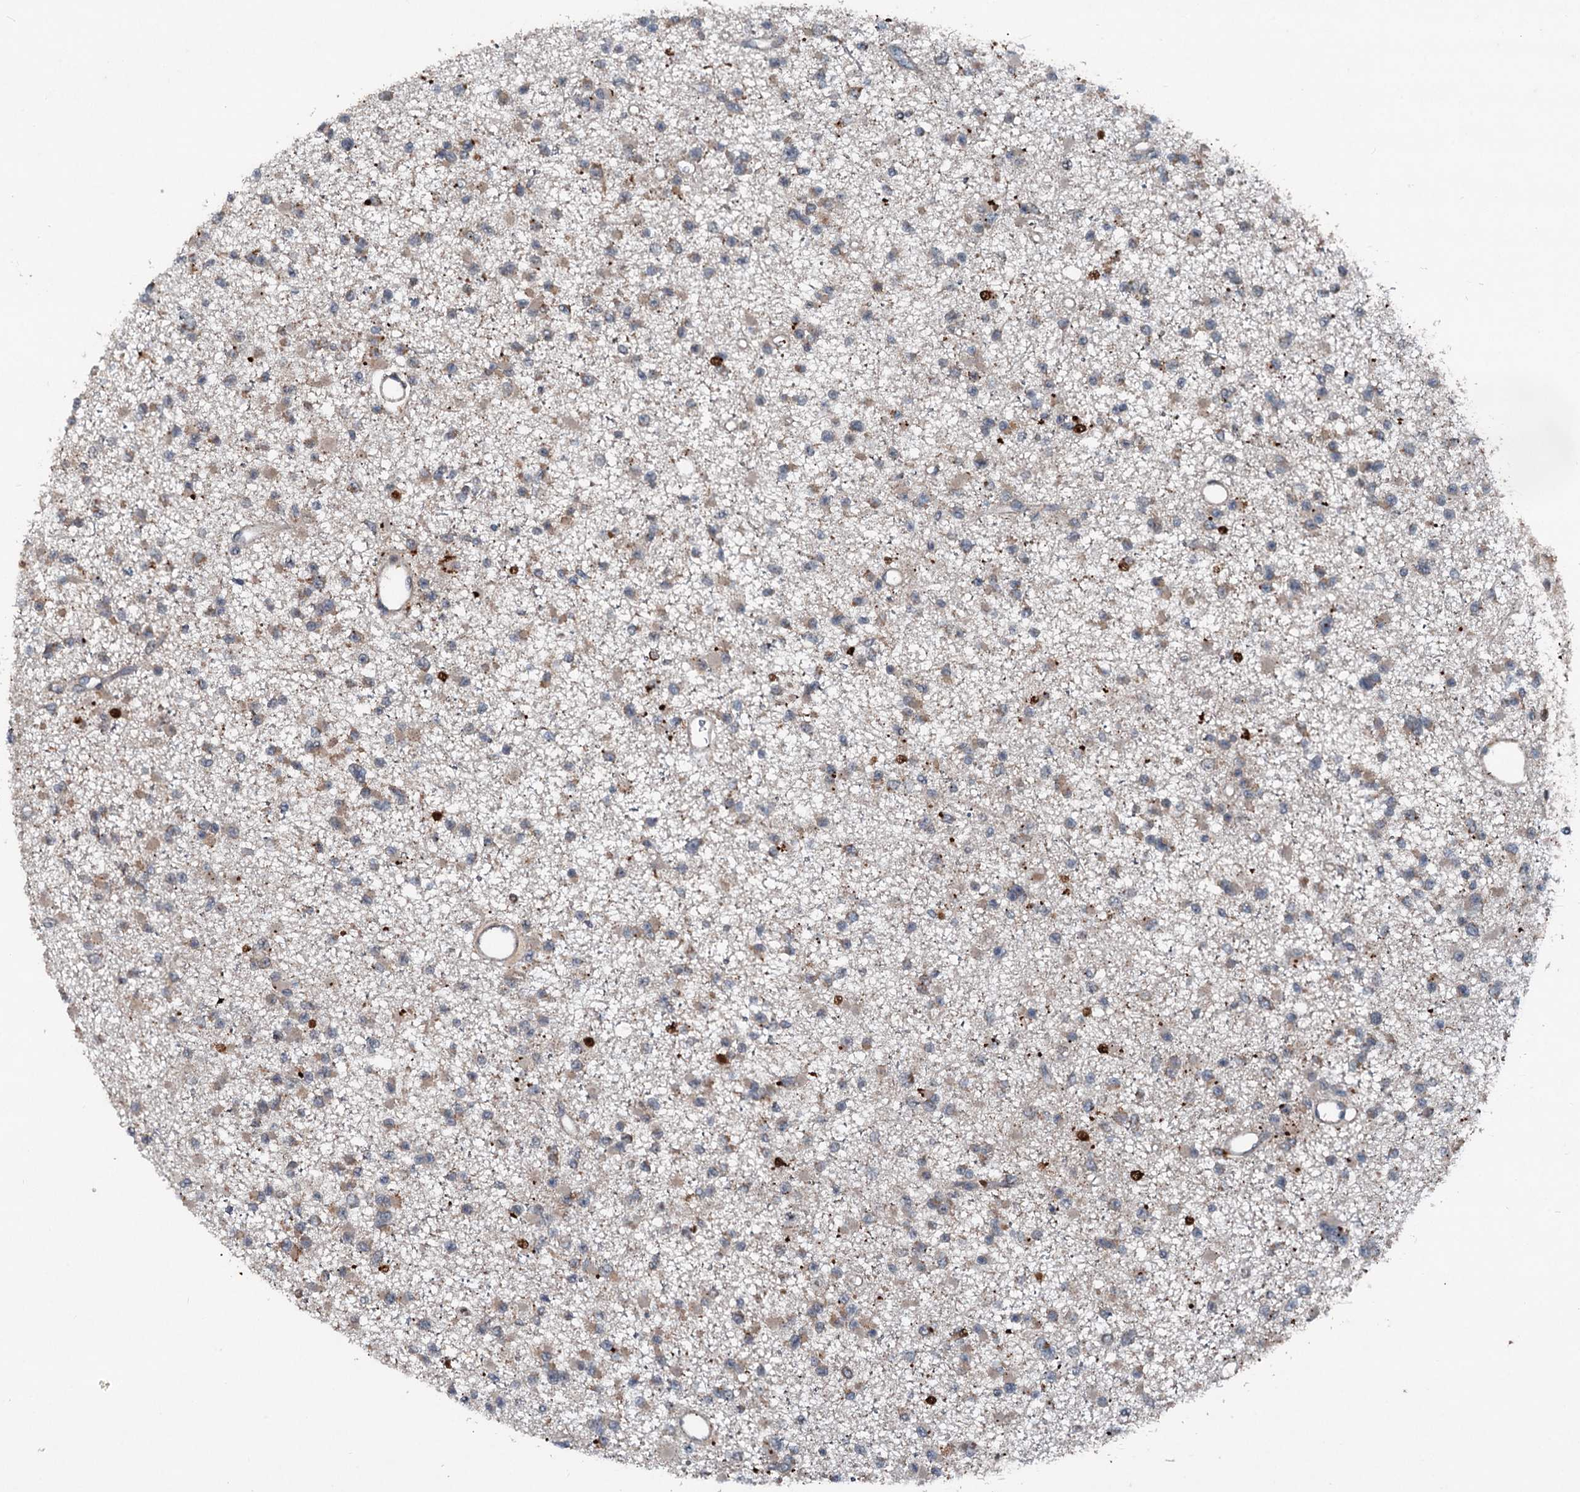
{"staining": {"intensity": "weak", "quantity": "25%-75%", "location": "cytoplasmic/membranous"}, "tissue": "glioma", "cell_type": "Tumor cells", "image_type": "cancer", "snomed": [{"axis": "morphology", "description": "Glioma, malignant, Low grade"}, {"axis": "topography", "description": "Brain"}], "caption": "High-magnification brightfield microscopy of glioma stained with DAB (brown) and counterstained with hematoxylin (blue). tumor cells exhibit weak cytoplasmic/membranous expression is appreciated in about25%-75% of cells.", "gene": "N4BP2L2", "patient": {"sex": "female", "age": 22}}